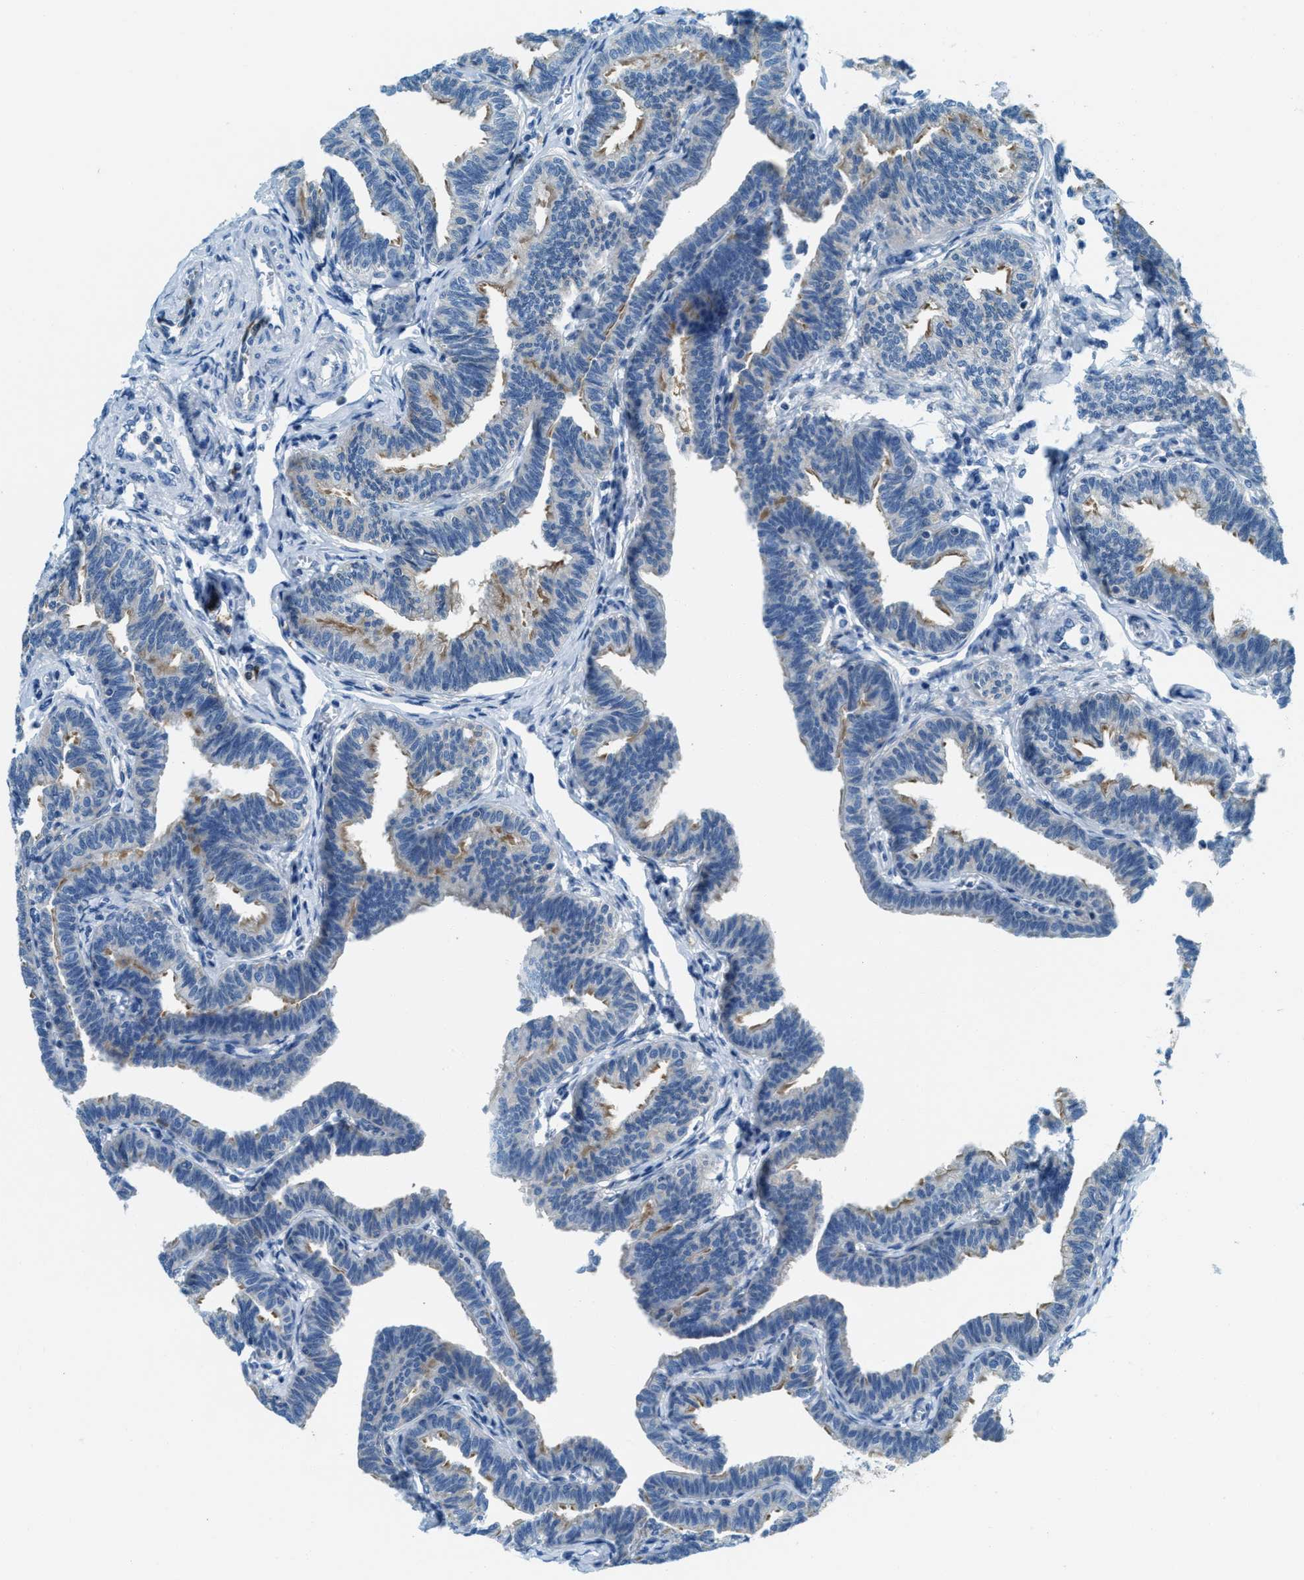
{"staining": {"intensity": "moderate", "quantity": "<25%", "location": "cytoplasmic/membranous"}, "tissue": "fallopian tube", "cell_type": "Glandular cells", "image_type": "normal", "snomed": [{"axis": "morphology", "description": "Normal tissue, NOS"}, {"axis": "topography", "description": "Fallopian tube"}, {"axis": "topography", "description": "Ovary"}], "caption": "Immunohistochemical staining of normal human fallopian tube reveals <25% levels of moderate cytoplasmic/membranous protein staining in about <25% of glandular cells. Using DAB (3,3'-diaminobenzidine) (brown) and hematoxylin (blue) stains, captured at high magnification using brightfield microscopy.", "gene": "MATCAP2", "patient": {"sex": "female", "age": 23}}